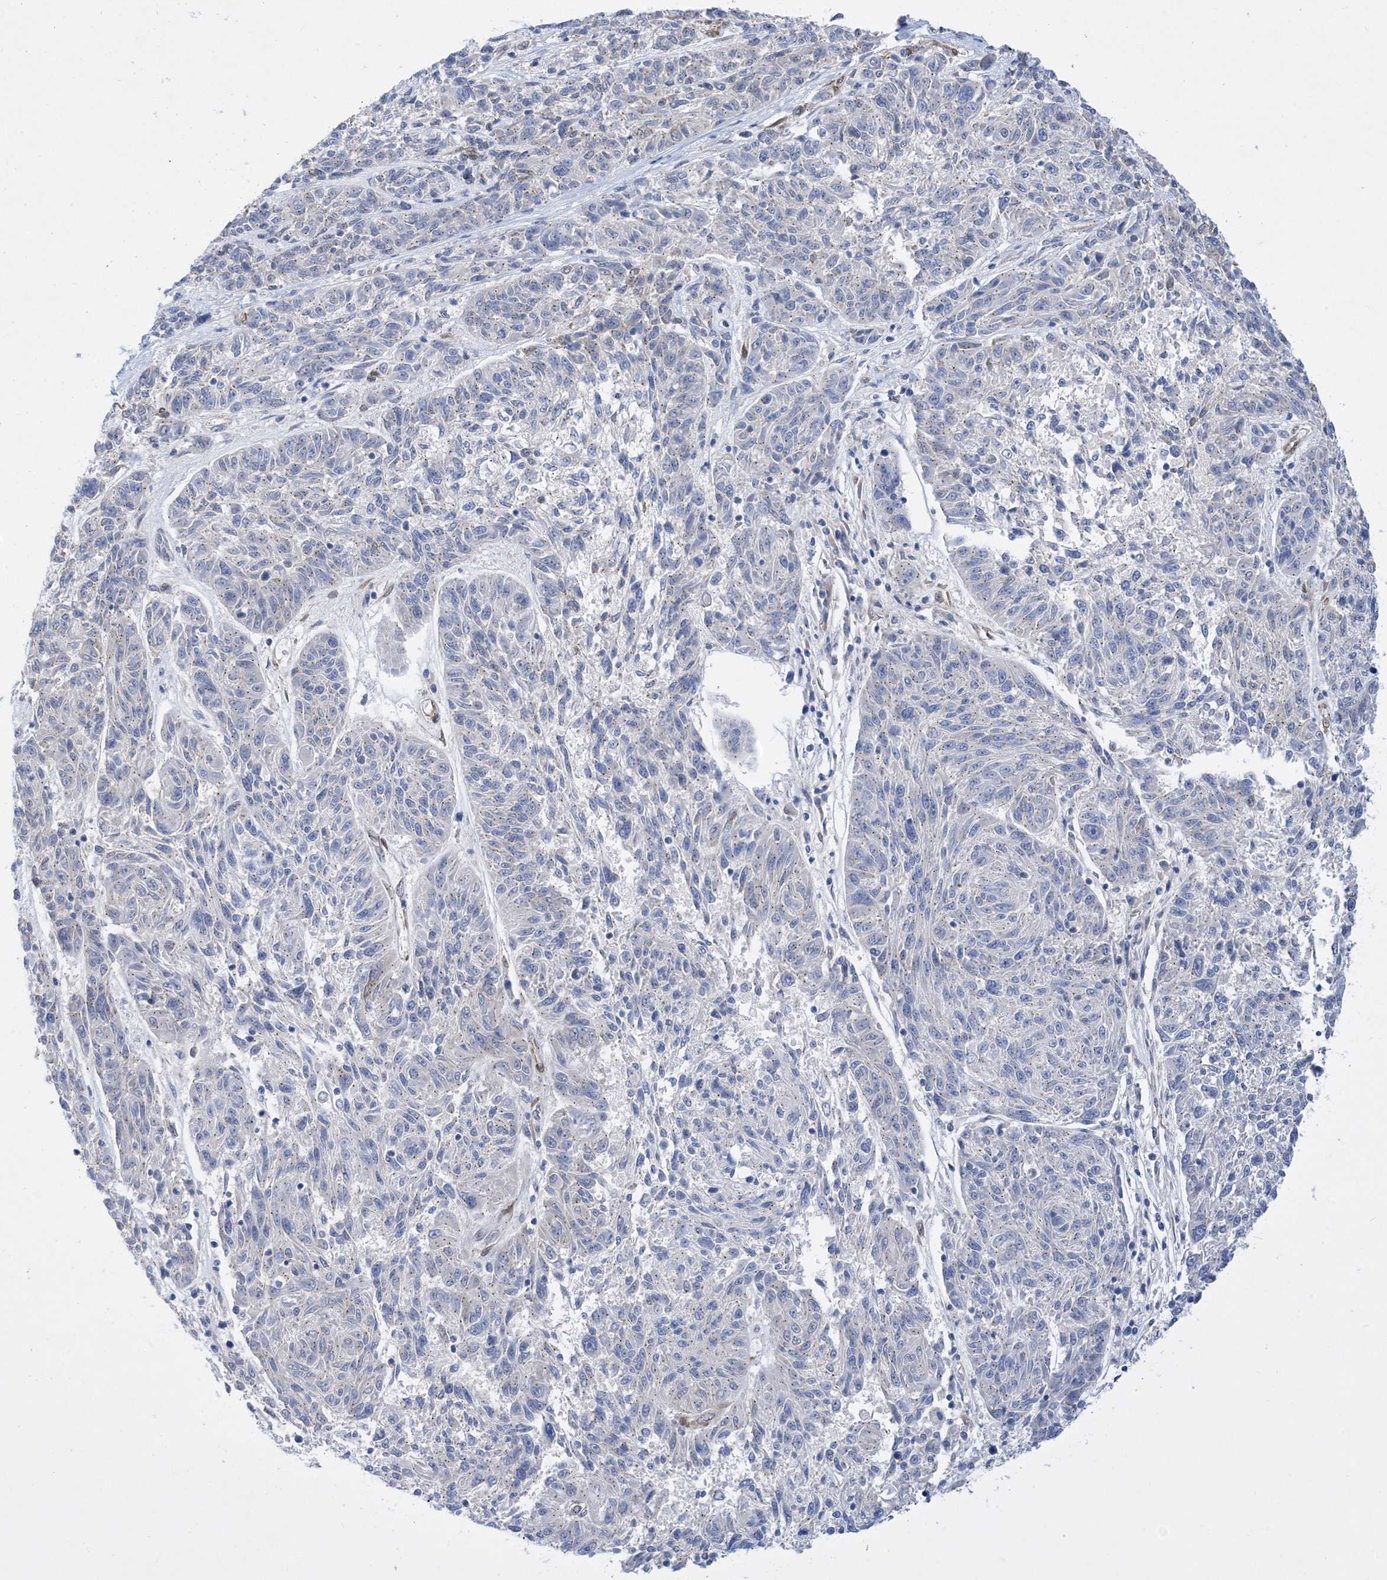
{"staining": {"intensity": "negative", "quantity": "none", "location": "none"}, "tissue": "melanoma", "cell_type": "Tumor cells", "image_type": "cancer", "snomed": [{"axis": "morphology", "description": "Malignant melanoma, NOS"}, {"axis": "topography", "description": "Skin"}], "caption": "Immunohistochemistry of human malignant melanoma reveals no positivity in tumor cells. The staining was performed using DAB to visualize the protein expression in brown, while the nuclei were stained in blue with hematoxylin (Magnification: 20x).", "gene": "RBMS3", "patient": {"sex": "male", "age": 53}}